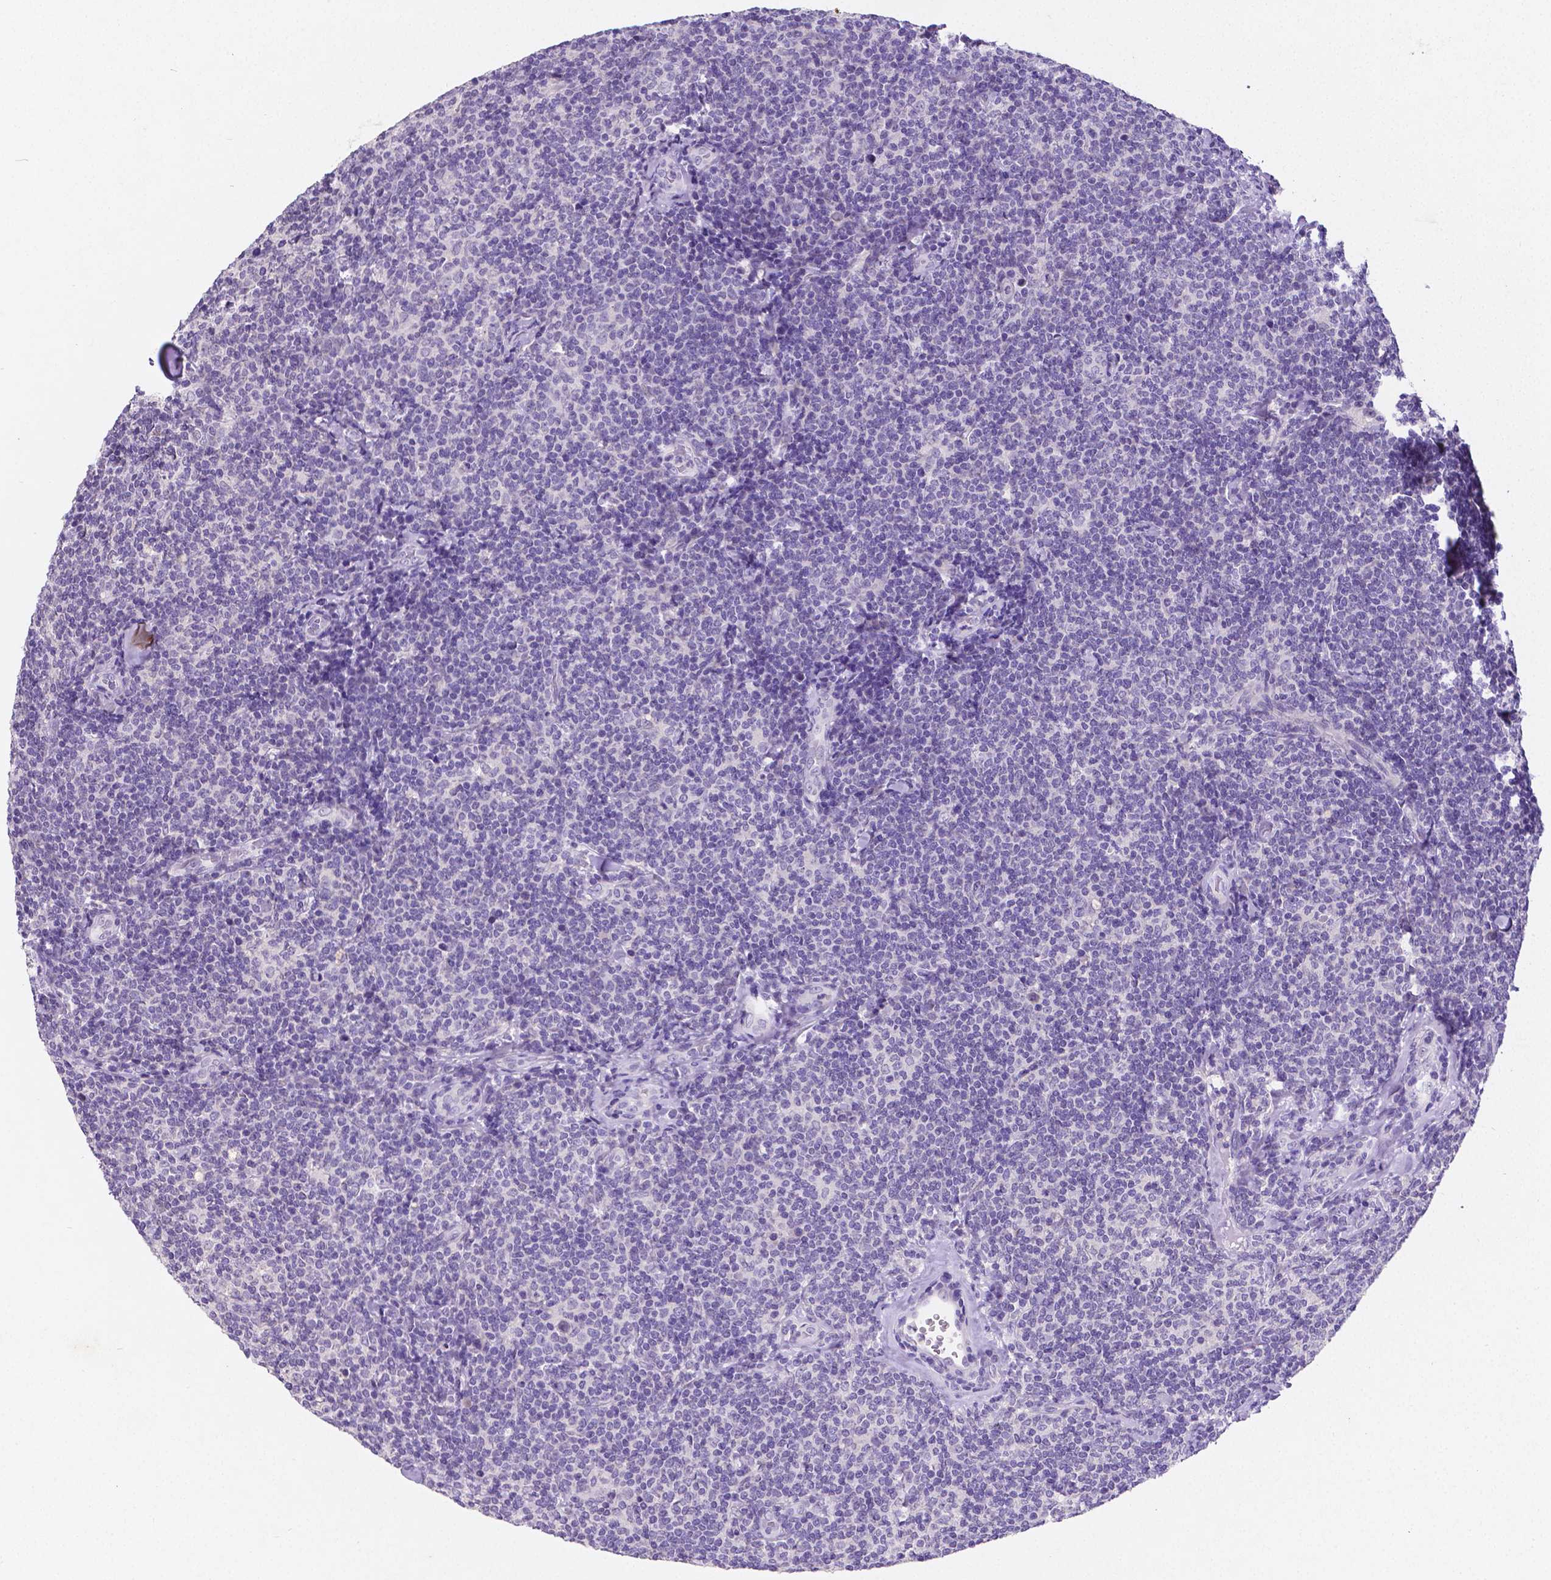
{"staining": {"intensity": "negative", "quantity": "none", "location": "none"}, "tissue": "lymphoma", "cell_type": "Tumor cells", "image_type": "cancer", "snomed": [{"axis": "morphology", "description": "Malignant lymphoma, non-Hodgkin's type, Low grade"}, {"axis": "topography", "description": "Lymph node"}], "caption": "A micrograph of low-grade malignant lymphoma, non-Hodgkin's type stained for a protein demonstrates no brown staining in tumor cells.", "gene": "SATB2", "patient": {"sex": "female", "age": 56}}